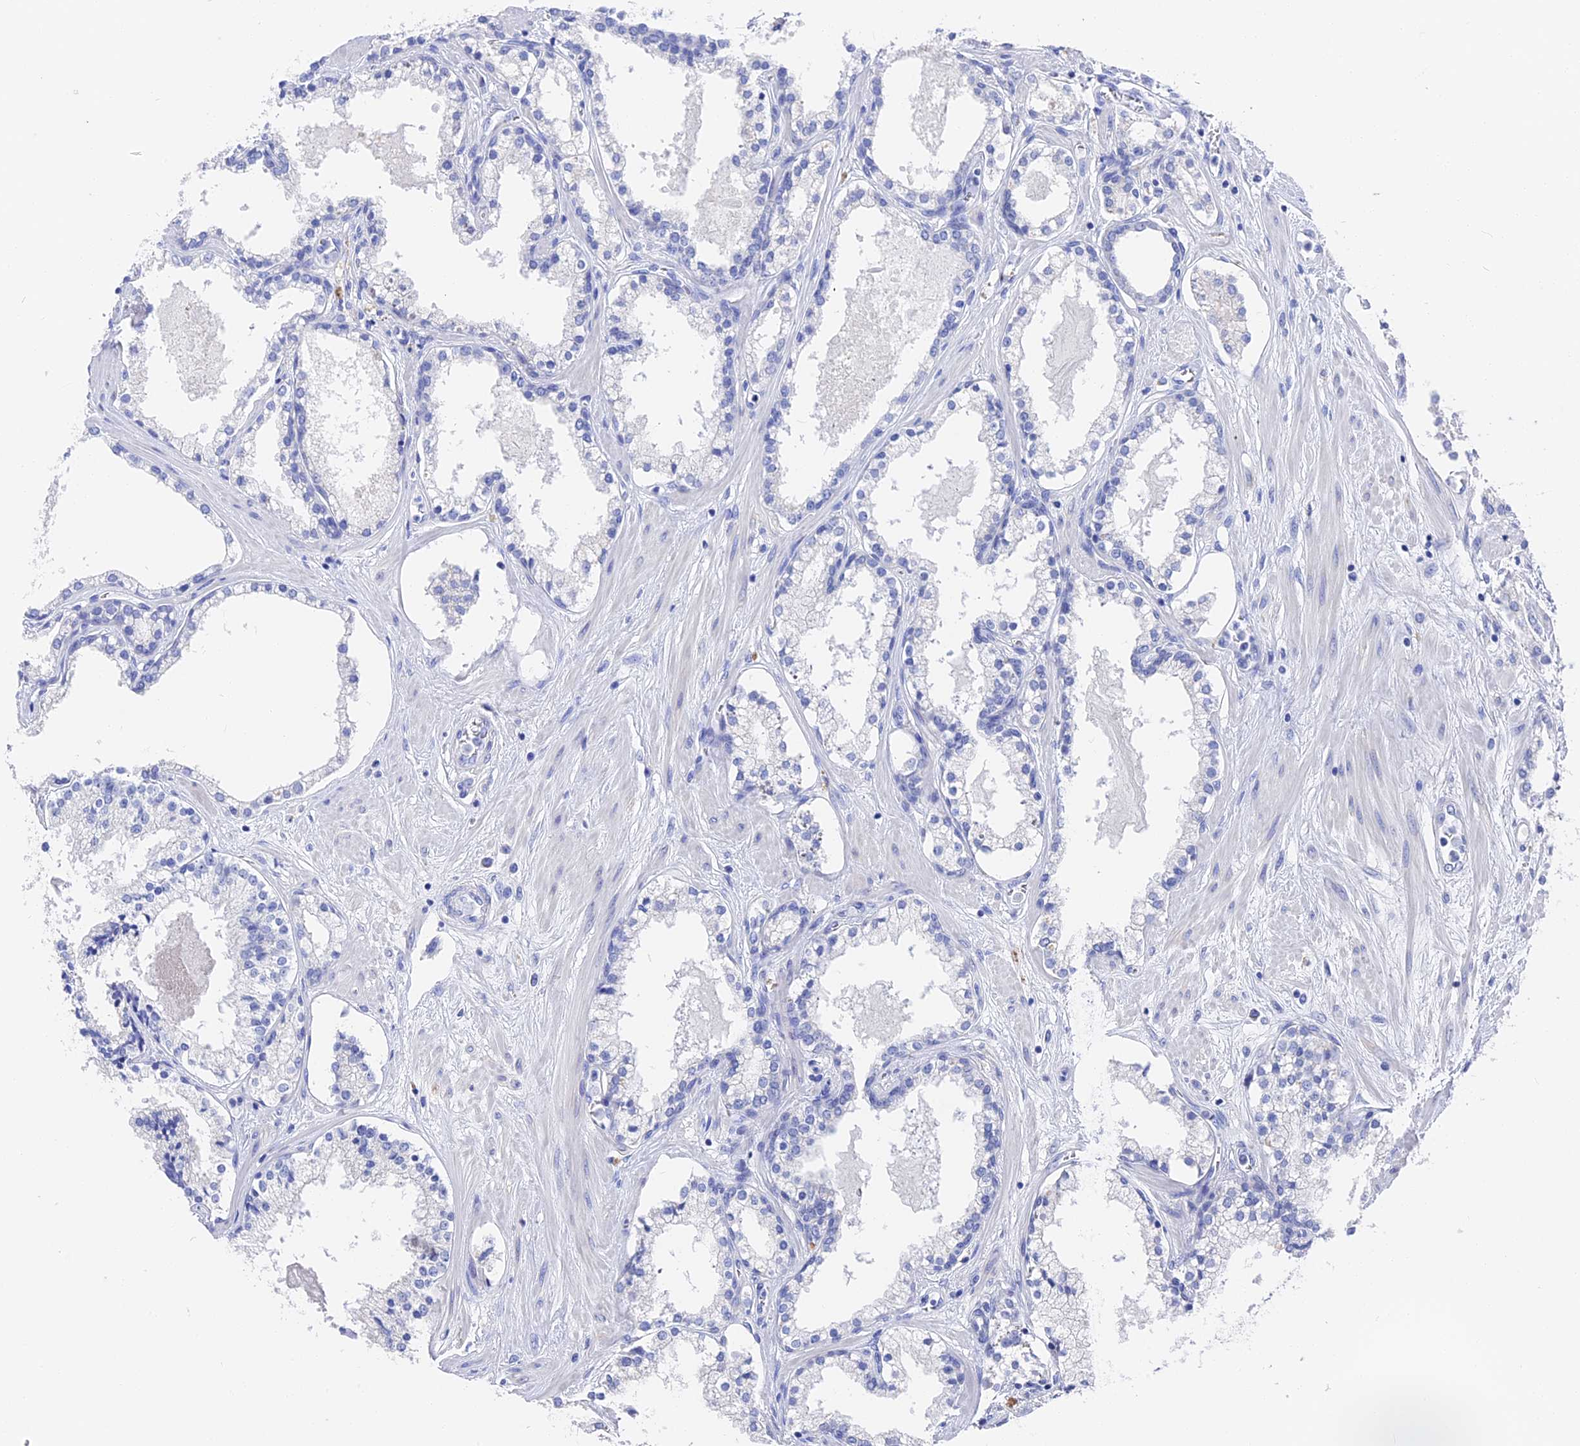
{"staining": {"intensity": "negative", "quantity": "none", "location": "none"}, "tissue": "prostate cancer", "cell_type": "Tumor cells", "image_type": "cancer", "snomed": [{"axis": "morphology", "description": "Adenocarcinoma, High grade"}, {"axis": "topography", "description": "Prostate"}], "caption": "DAB immunohistochemical staining of prostate adenocarcinoma (high-grade) shows no significant positivity in tumor cells. (Brightfield microscopy of DAB (3,3'-diaminobenzidine) immunohistochemistry at high magnification).", "gene": "VPS33B", "patient": {"sex": "male", "age": 58}}